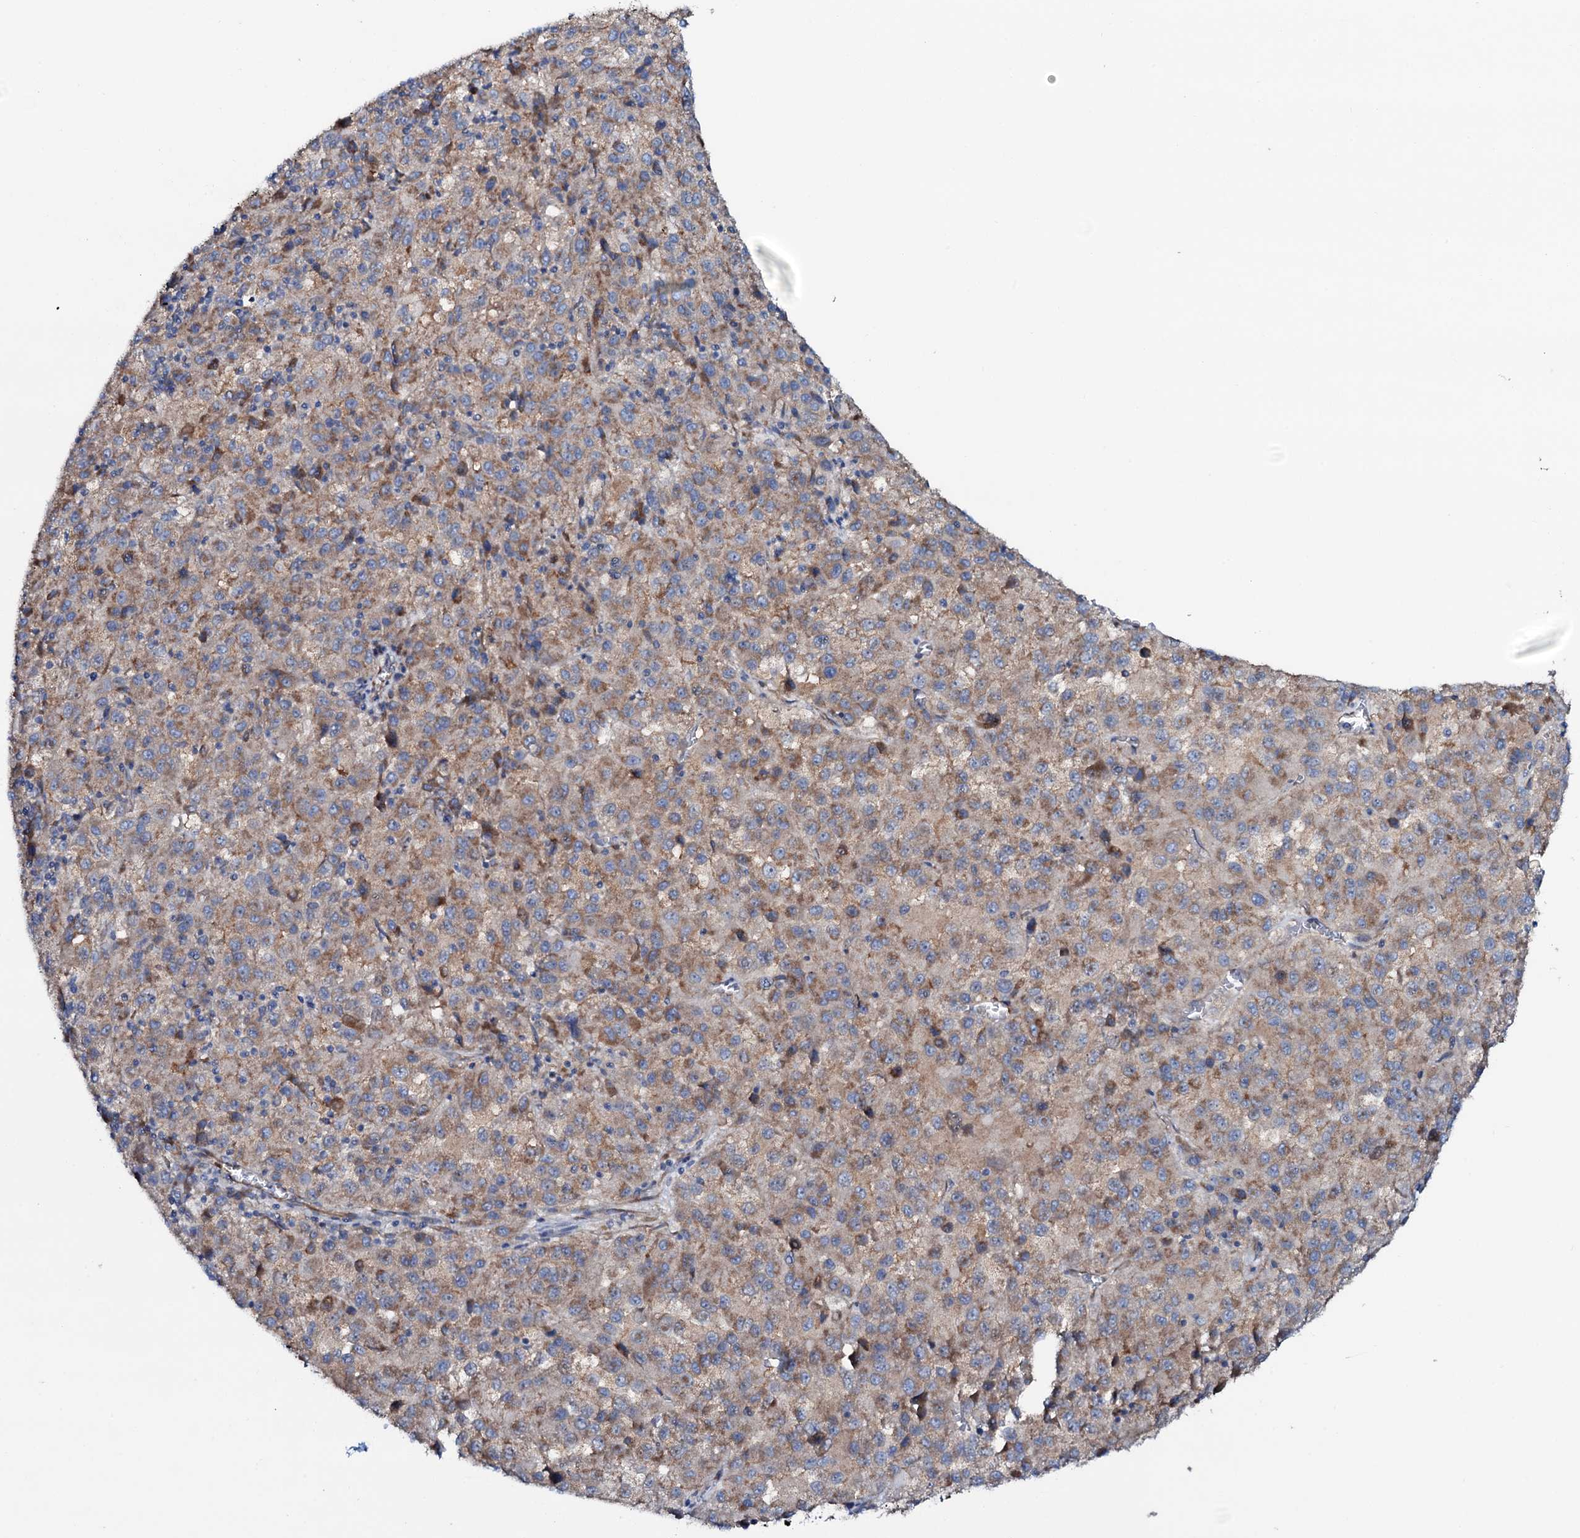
{"staining": {"intensity": "moderate", "quantity": ">75%", "location": "cytoplasmic/membranous"}, "tissue": "melanoma", "cell_type": "Tumor cells", "image_type": "cancer", "snomed": [{"axis": "morphology", "description": "Malignant melanoma, Metastatic site"}, {"axis": "topography", "description": "Lung"}], "caption": "Human malignant melanoma (metastatic site) stained for a protein (brown) demonstrates moderate cytoplasmic/membranous positive expression in about >75% of tumor cells.", "gene": "STARD13", "patient": {"sex": "male", "age": 64}}